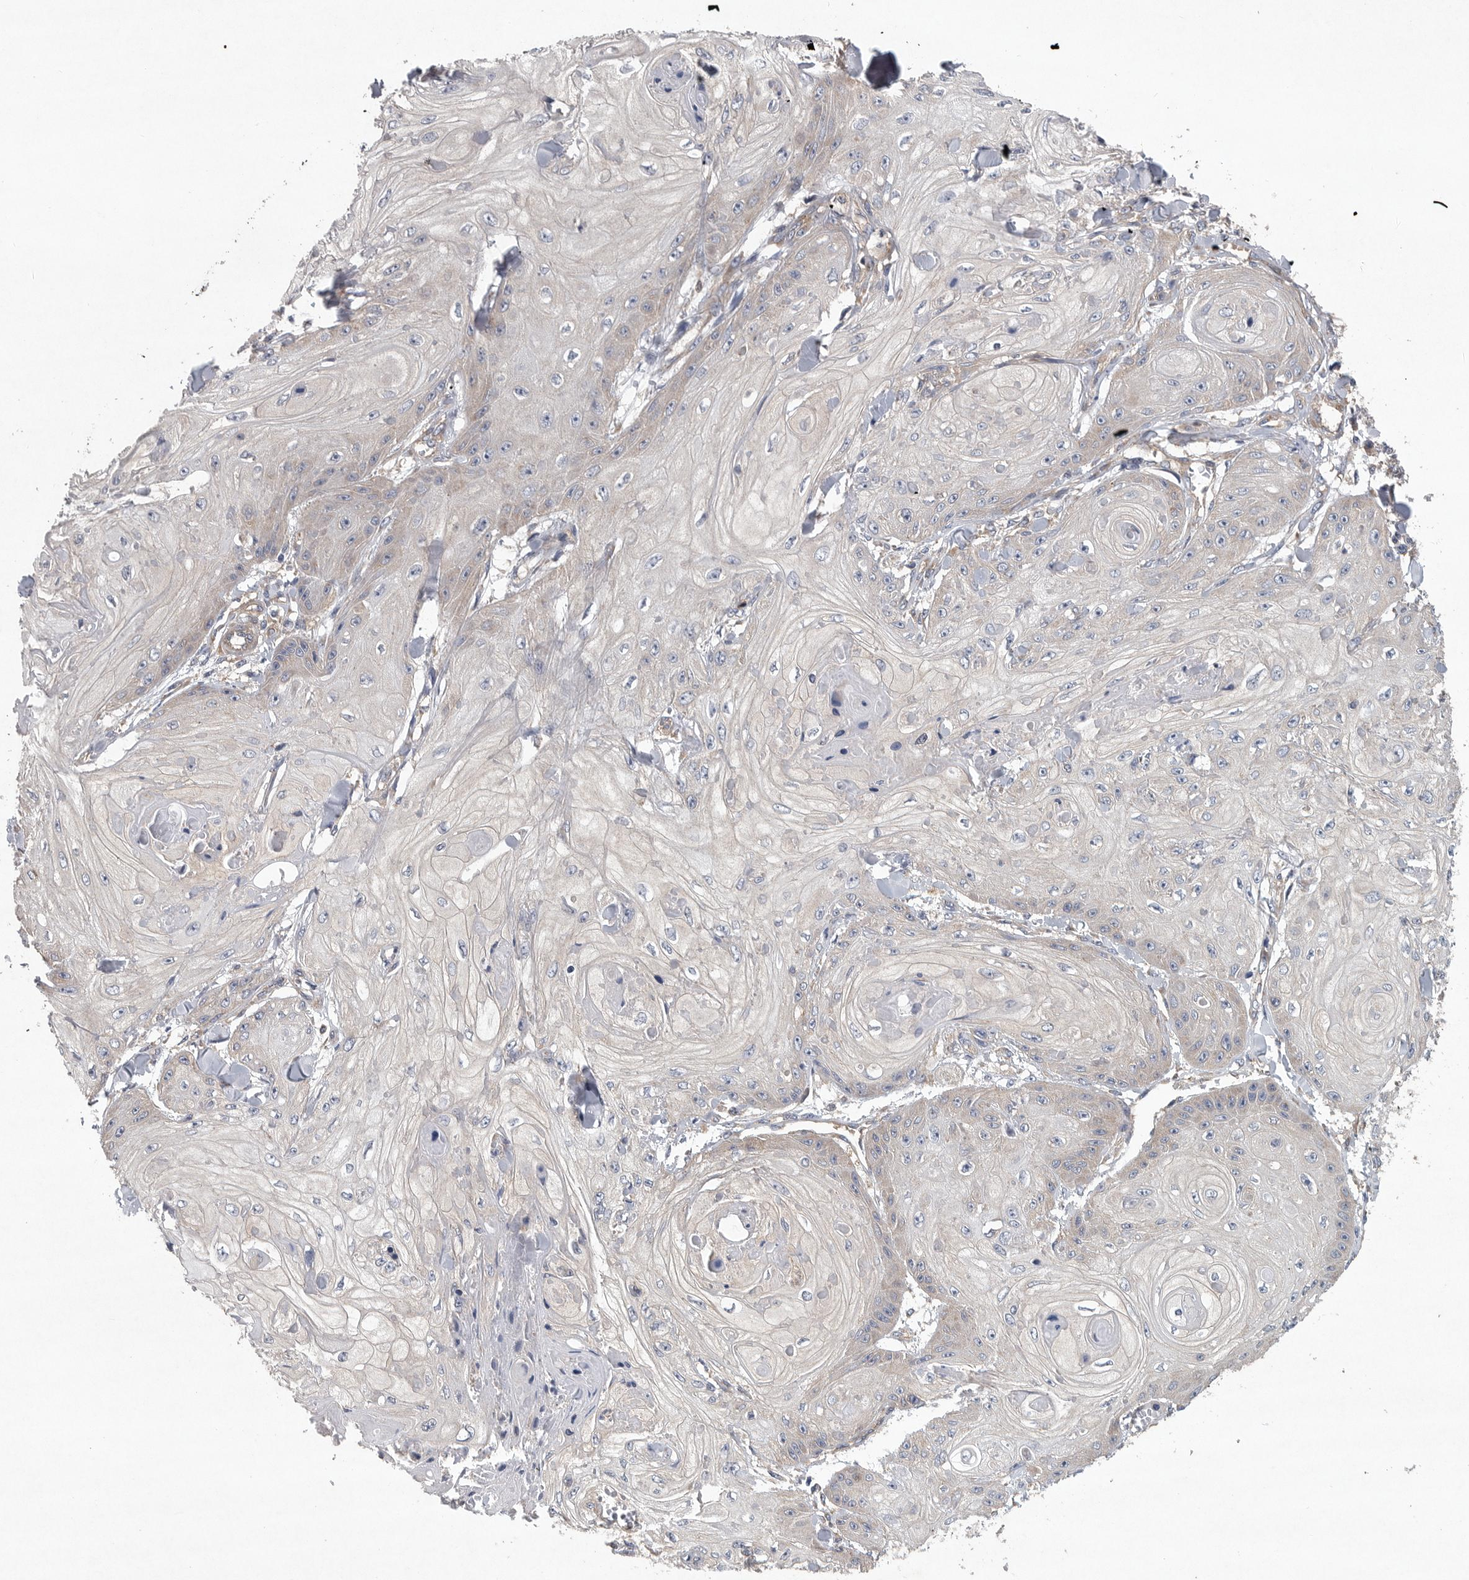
{"staining": {"intensity": "negative", "quantity": "none", "location": "none"}, "tissue": "skin cancer", "cell_type": "Tumor cells", "image_type": "cancer", "snomed": [{"axis": "morphology", "description": "Squamous cell carcinoma, NOS"}, {"axis": "topography", "description": "Skin"}], "caption": "Immunohistochemistry (IHC) image of human skin squamous cell carcinoma stained for a protein (brown), which displays no positivity in tumor cells.", "gene": "OXR1", "patient": {"sex": "male", "age": 74}}